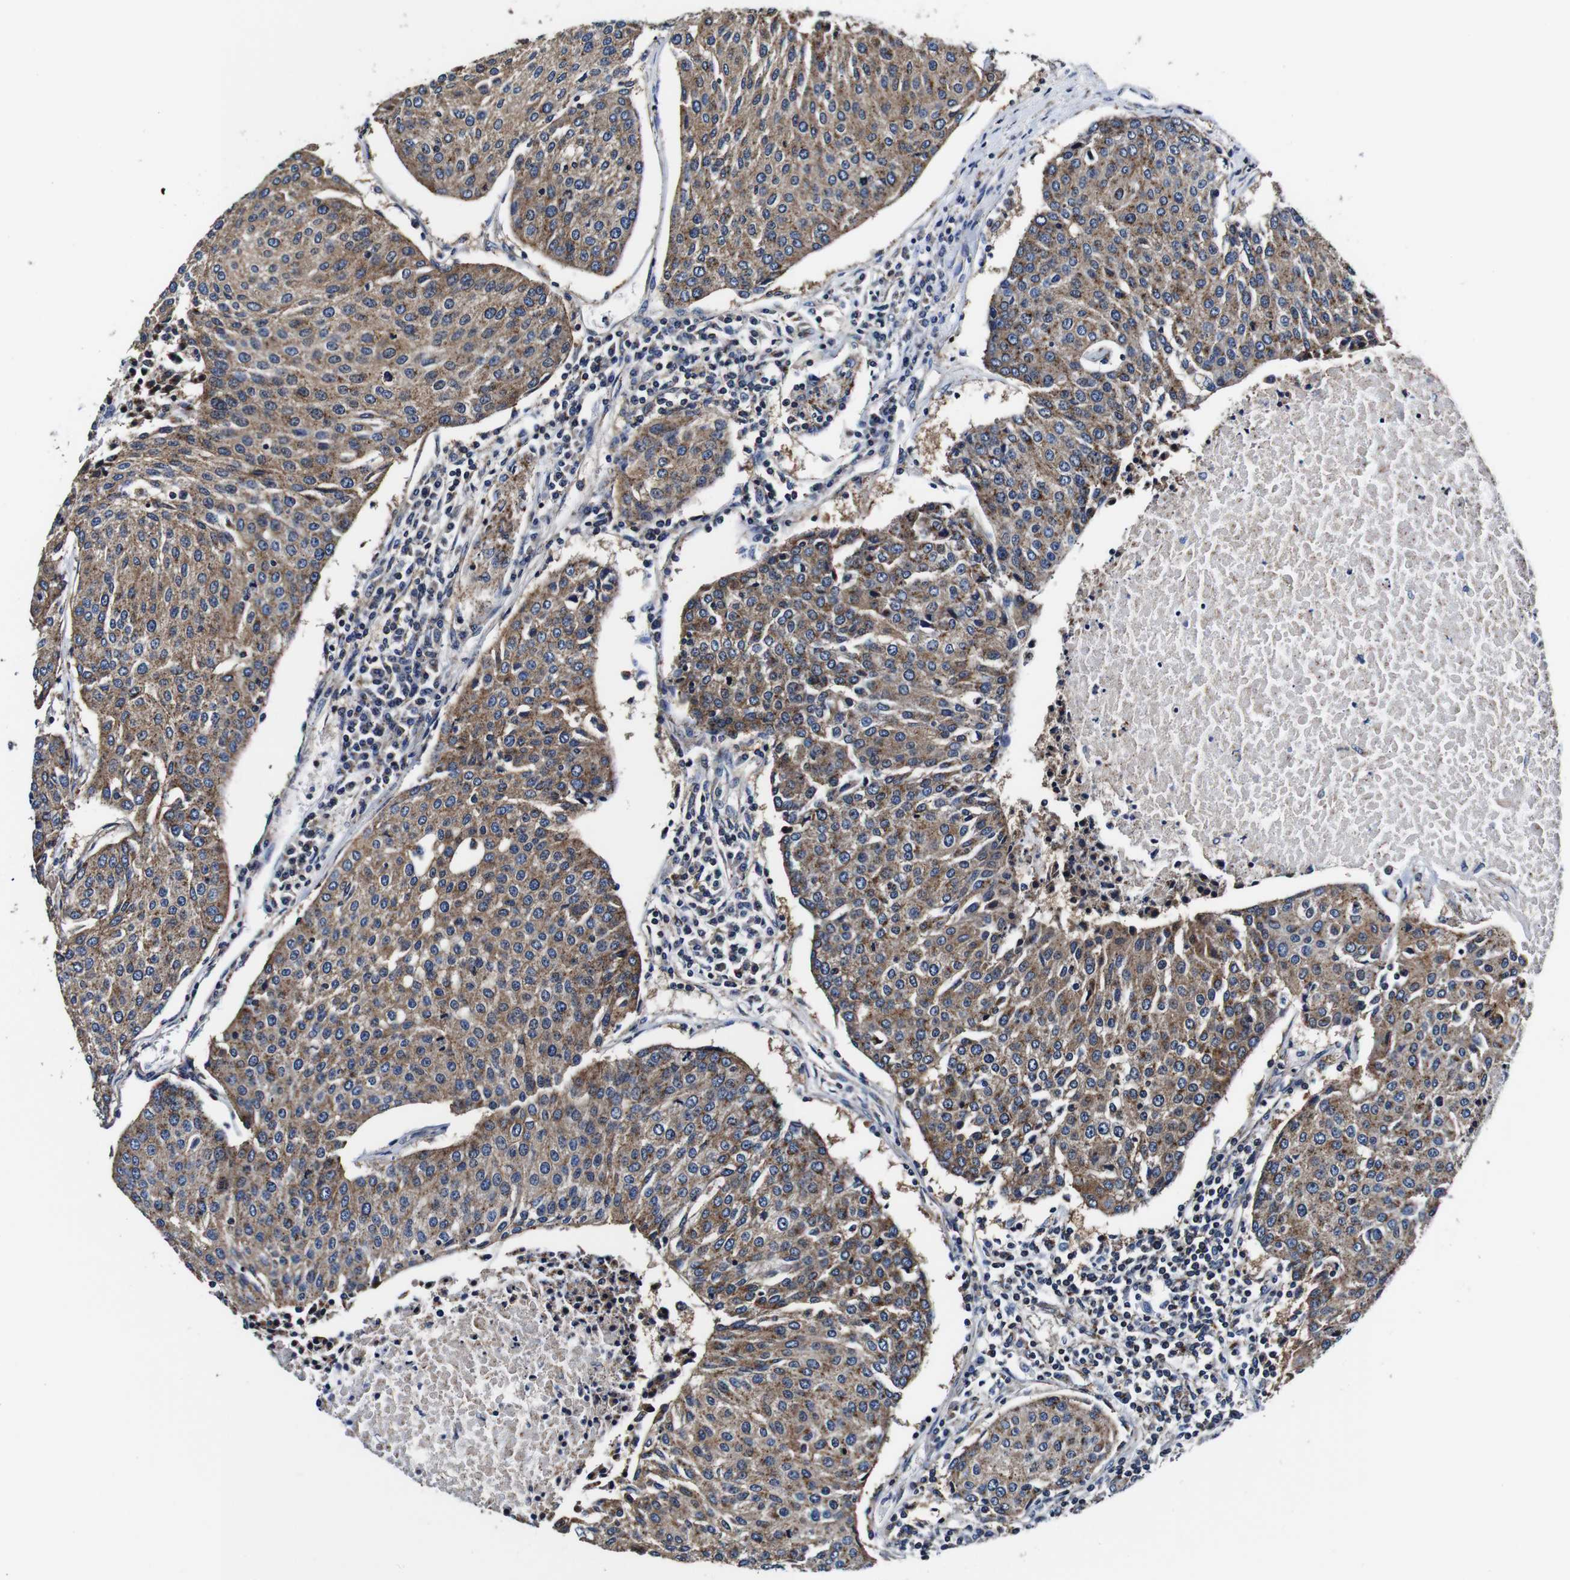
{"staining": {"intensity": "moderate", "quantity": ">75%", "location": "cytoplasmic/membranous"}, "tissue": "urothelial cancer", "cell_type": "Tumor cells", "image_type": "cancer", "snomed": [{"axis": "morphology", "description": "Urothelial carcinoma, High grade"}, {"axis": "topography", "description": "Urinary bladder"}], "caption": "Immunohistochemistry (IHC) micrograph of neoplastic tissue: human urothelial carcinoma (high-grade) stained using immunohistochemistry displays medium levels of moderate protein expression localized specifically in the cytoplasmic/membranous of tumor cells, appearing as a cytoplasmic/membranous brown color.", "gene": "PDCD6IP", "patient": {"sex": "female", "age": 85}}